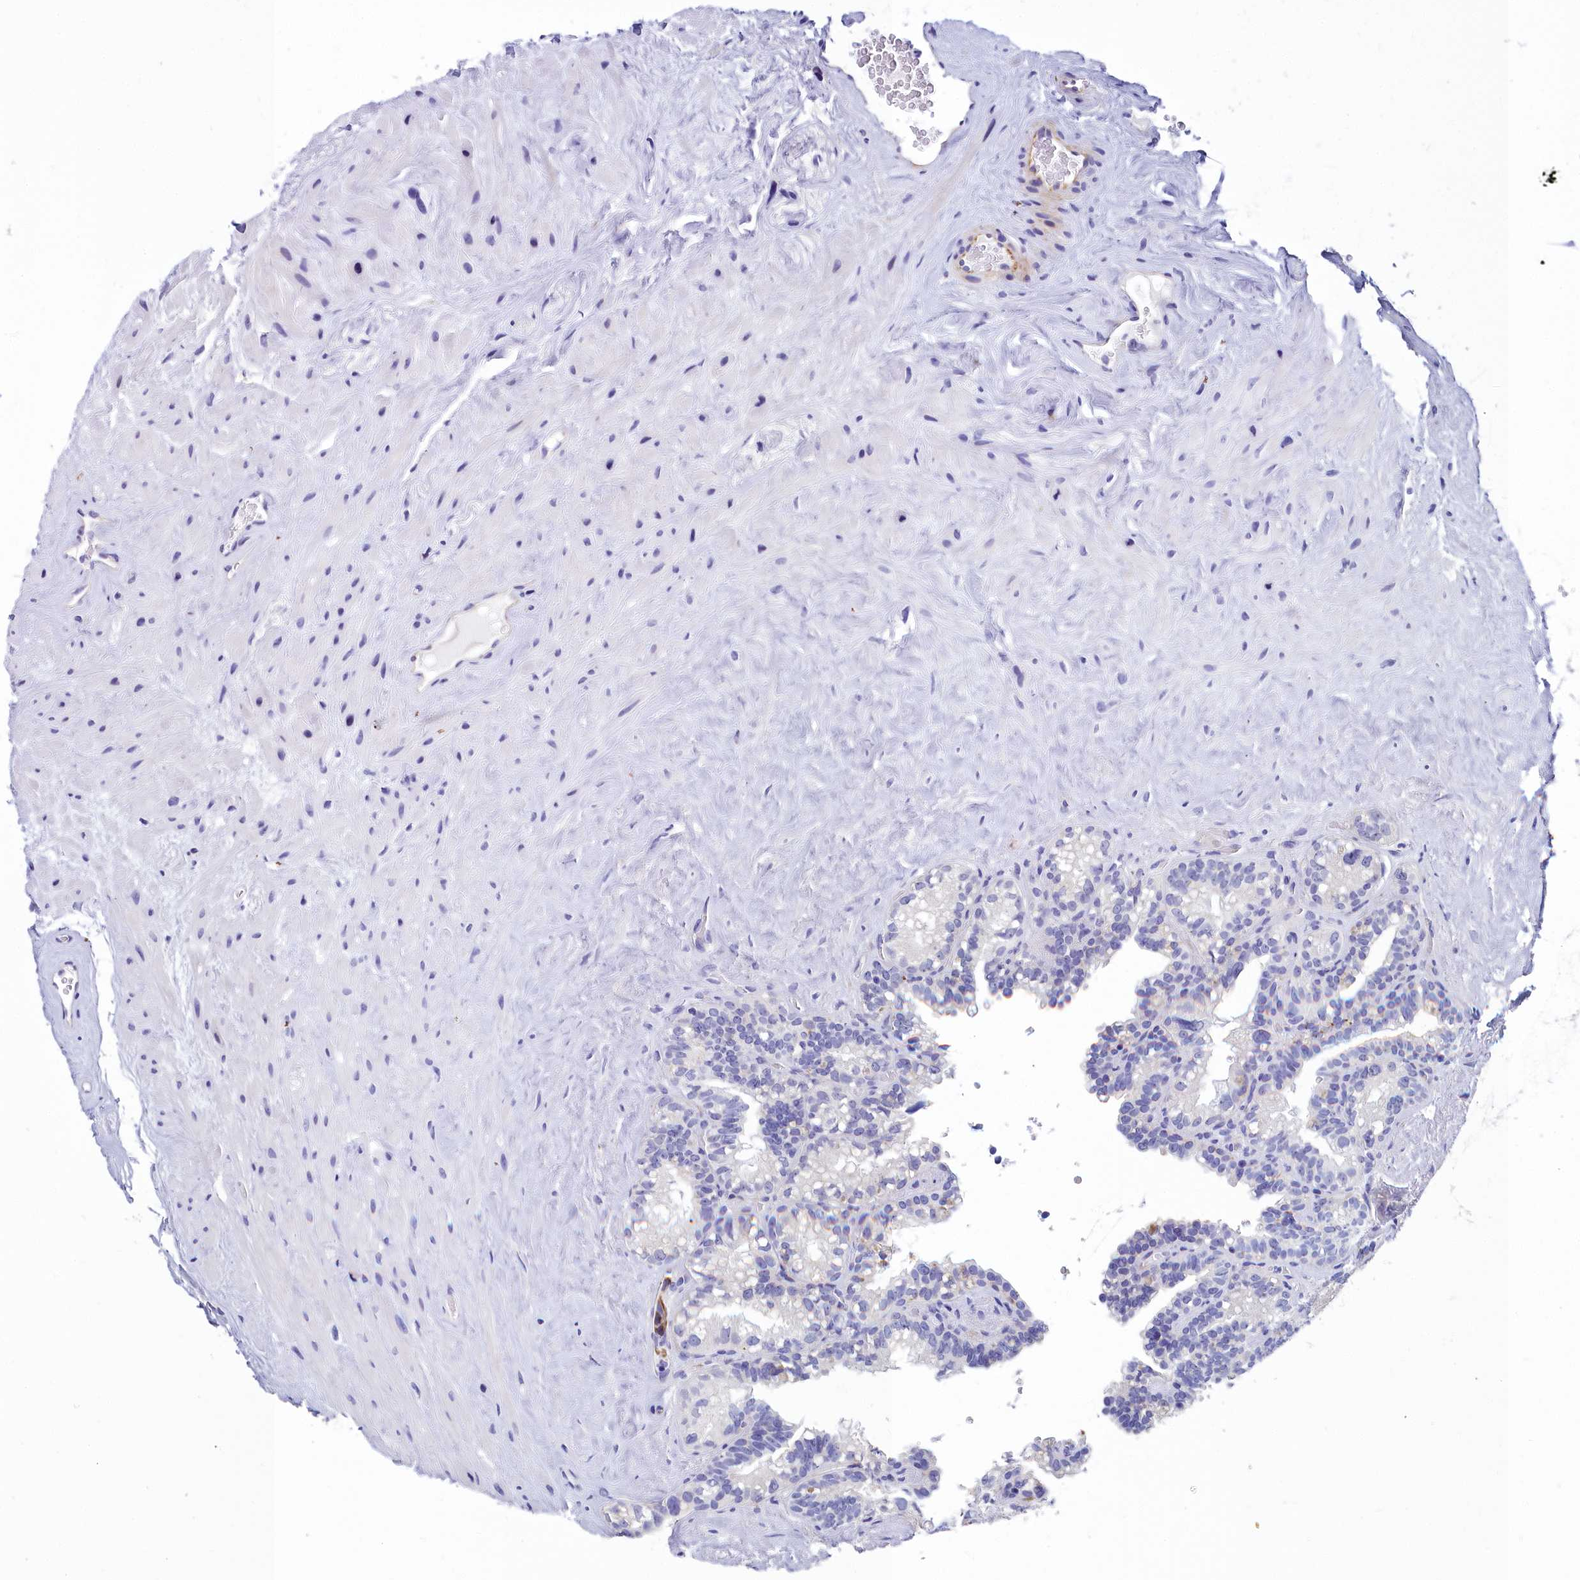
{"staining": {"intensity": "negative", "quantity": "none", "location": "none"}, "tissue": "seminal vesicle", "cell_type": "Glandular cells", "image_type": "normal", "snomed": [{"axis": "morphology", "description": "Normal tissue, NOS"}, {"axis": "topography", "description": "Prostate"}, {"axis": "topography", "description": "Seminal veicle"}], "caption": "IHC micrograph of normal seminal vesicle: seminal vesicle stained with DAB demonstrates no significant protein positivity in glandular cells.", "gene": "TIMM22", "patient": {"sex": "male", "age": 79}}